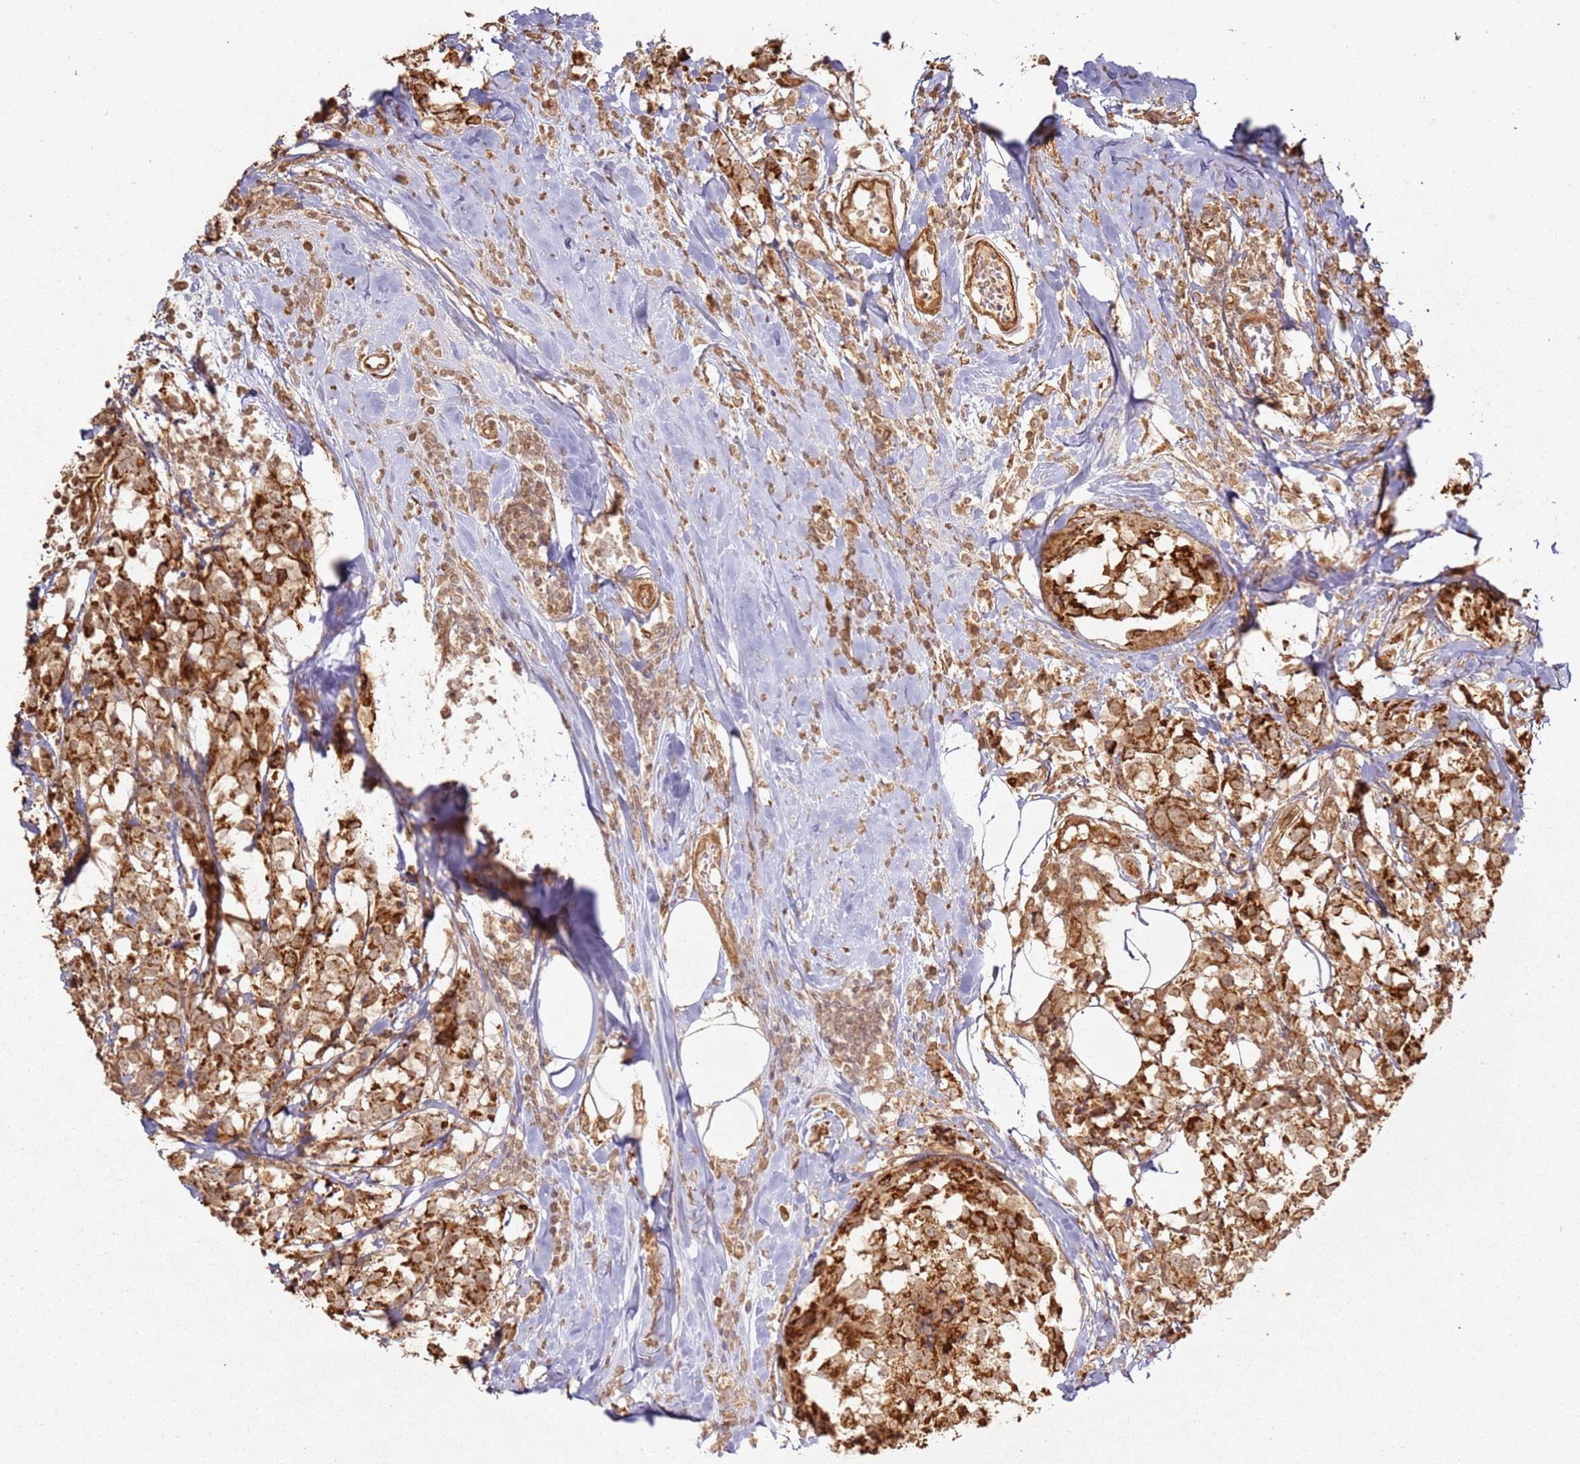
{"staining": {"intensity": "moderate", "quantity": ">75%", "location": "cytoplasmic/membranous"}, "tissue": "breast cancer", "cell_type": "Tumor cells", "image_type": "cancer", "snomed": [{"axis": "morphology", "description": "Lobular carcinoma"}, {"axis": "topography", "description": "Breast"}], "caption": "Immunohistochemistry photomicrograph of neoplastic tissue: lobular carcinoma (breast) stained using immunohistochemistry (IHC) shows medium levels of moderate protein expression localized specifically in the cytoplasmic/membranous of tumor cells, appearing as a cytoplasmic/membranous brown color.", "gene": "ZNF776", "patient": {"sex": "female", "age": 59}}